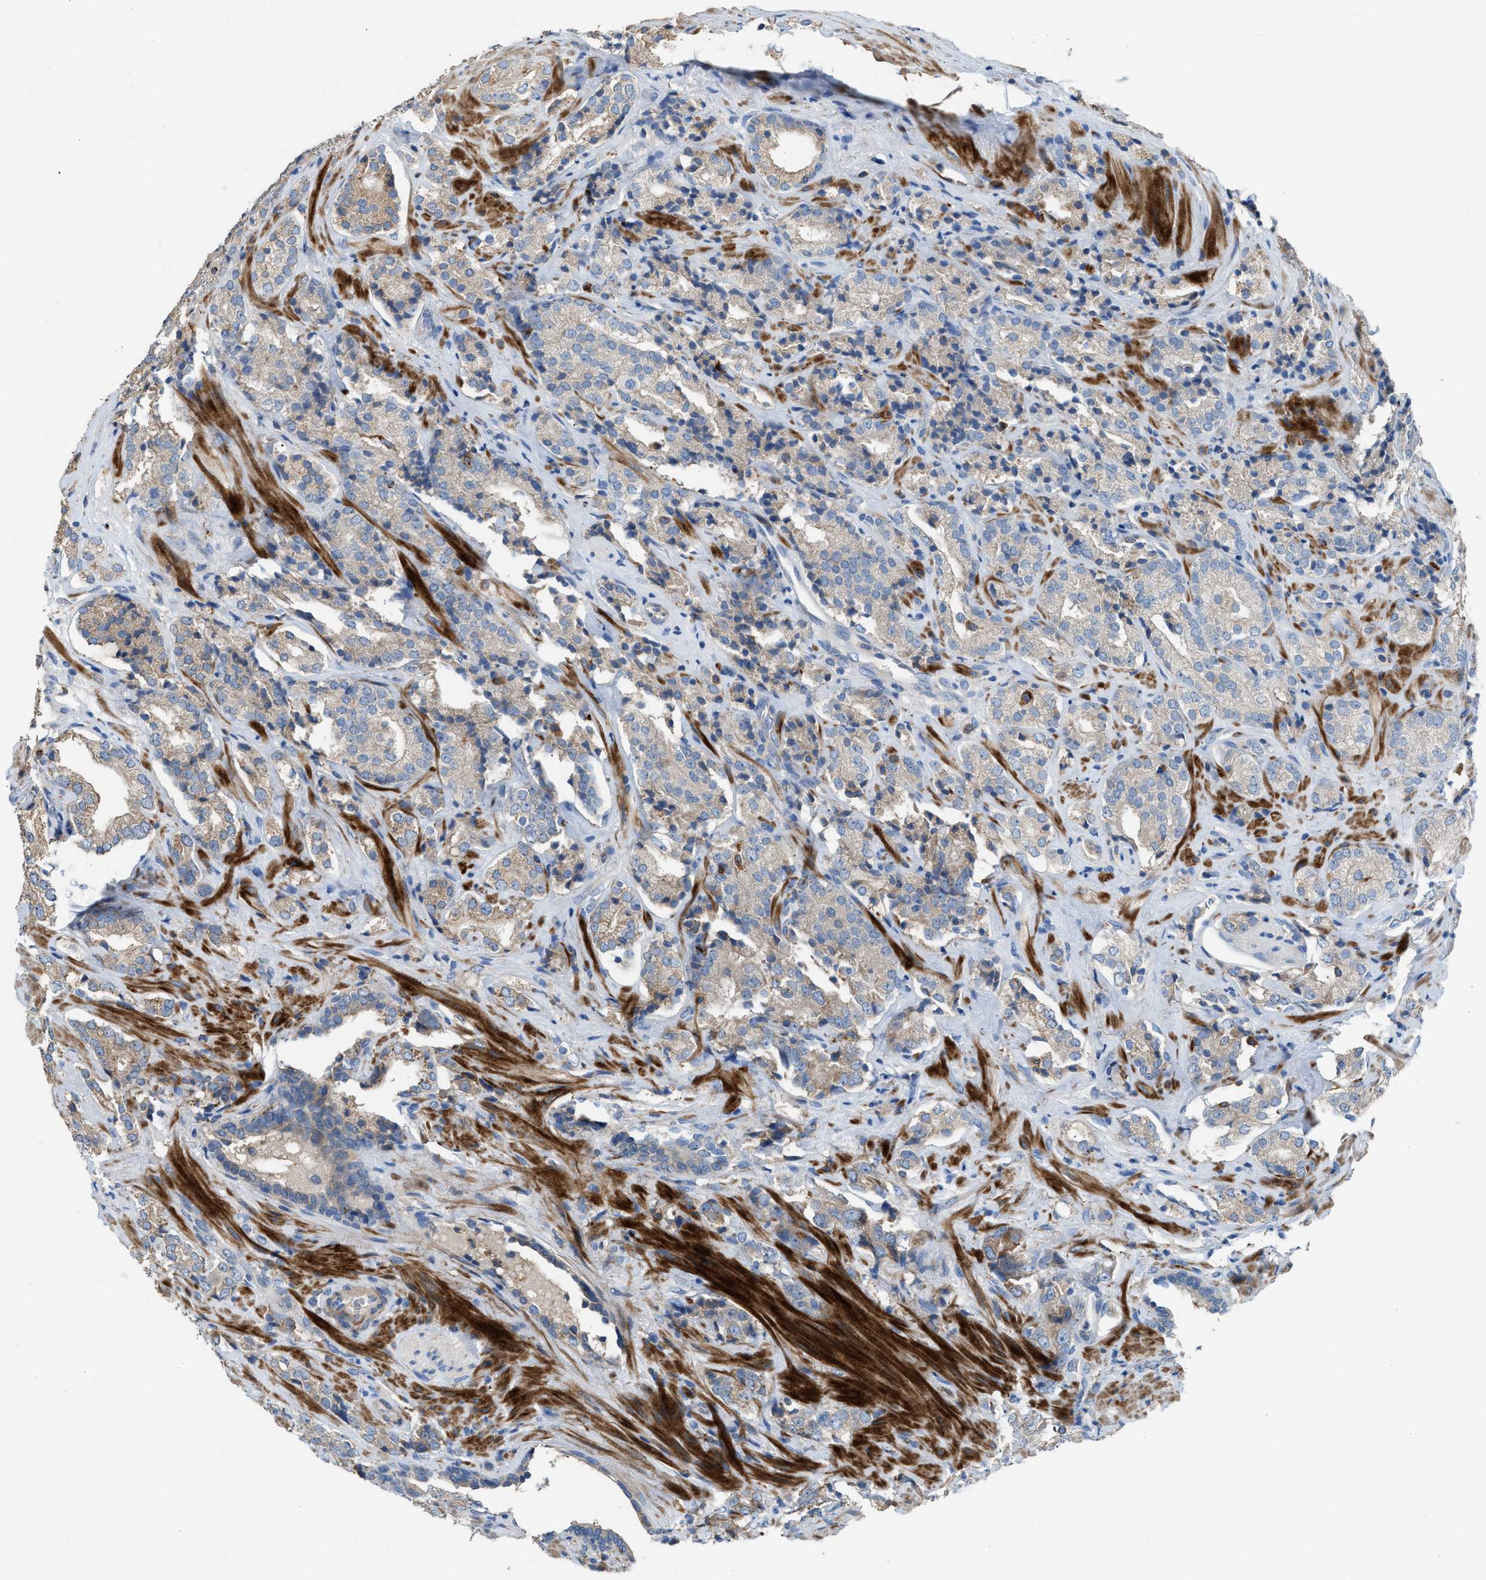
{"staining": {"intensity": "negative", "quantity": "none", "location": "none"}, "tissue": "prostate cancer", "cell_type": "Tumor cells", "image_type": "cancer", "snomed": [{"axis": "morphology", "description": "Adenocarcinoma, High grade"}, {"axis": "topography", "description": "Prostate"}], "caption": "Image shows no significant protein expression in tumor cells of prostate cancer (high-grade adenocarcinoma).", "gene": "AOAH", "patient": {"sex": "male", "age": 71}}